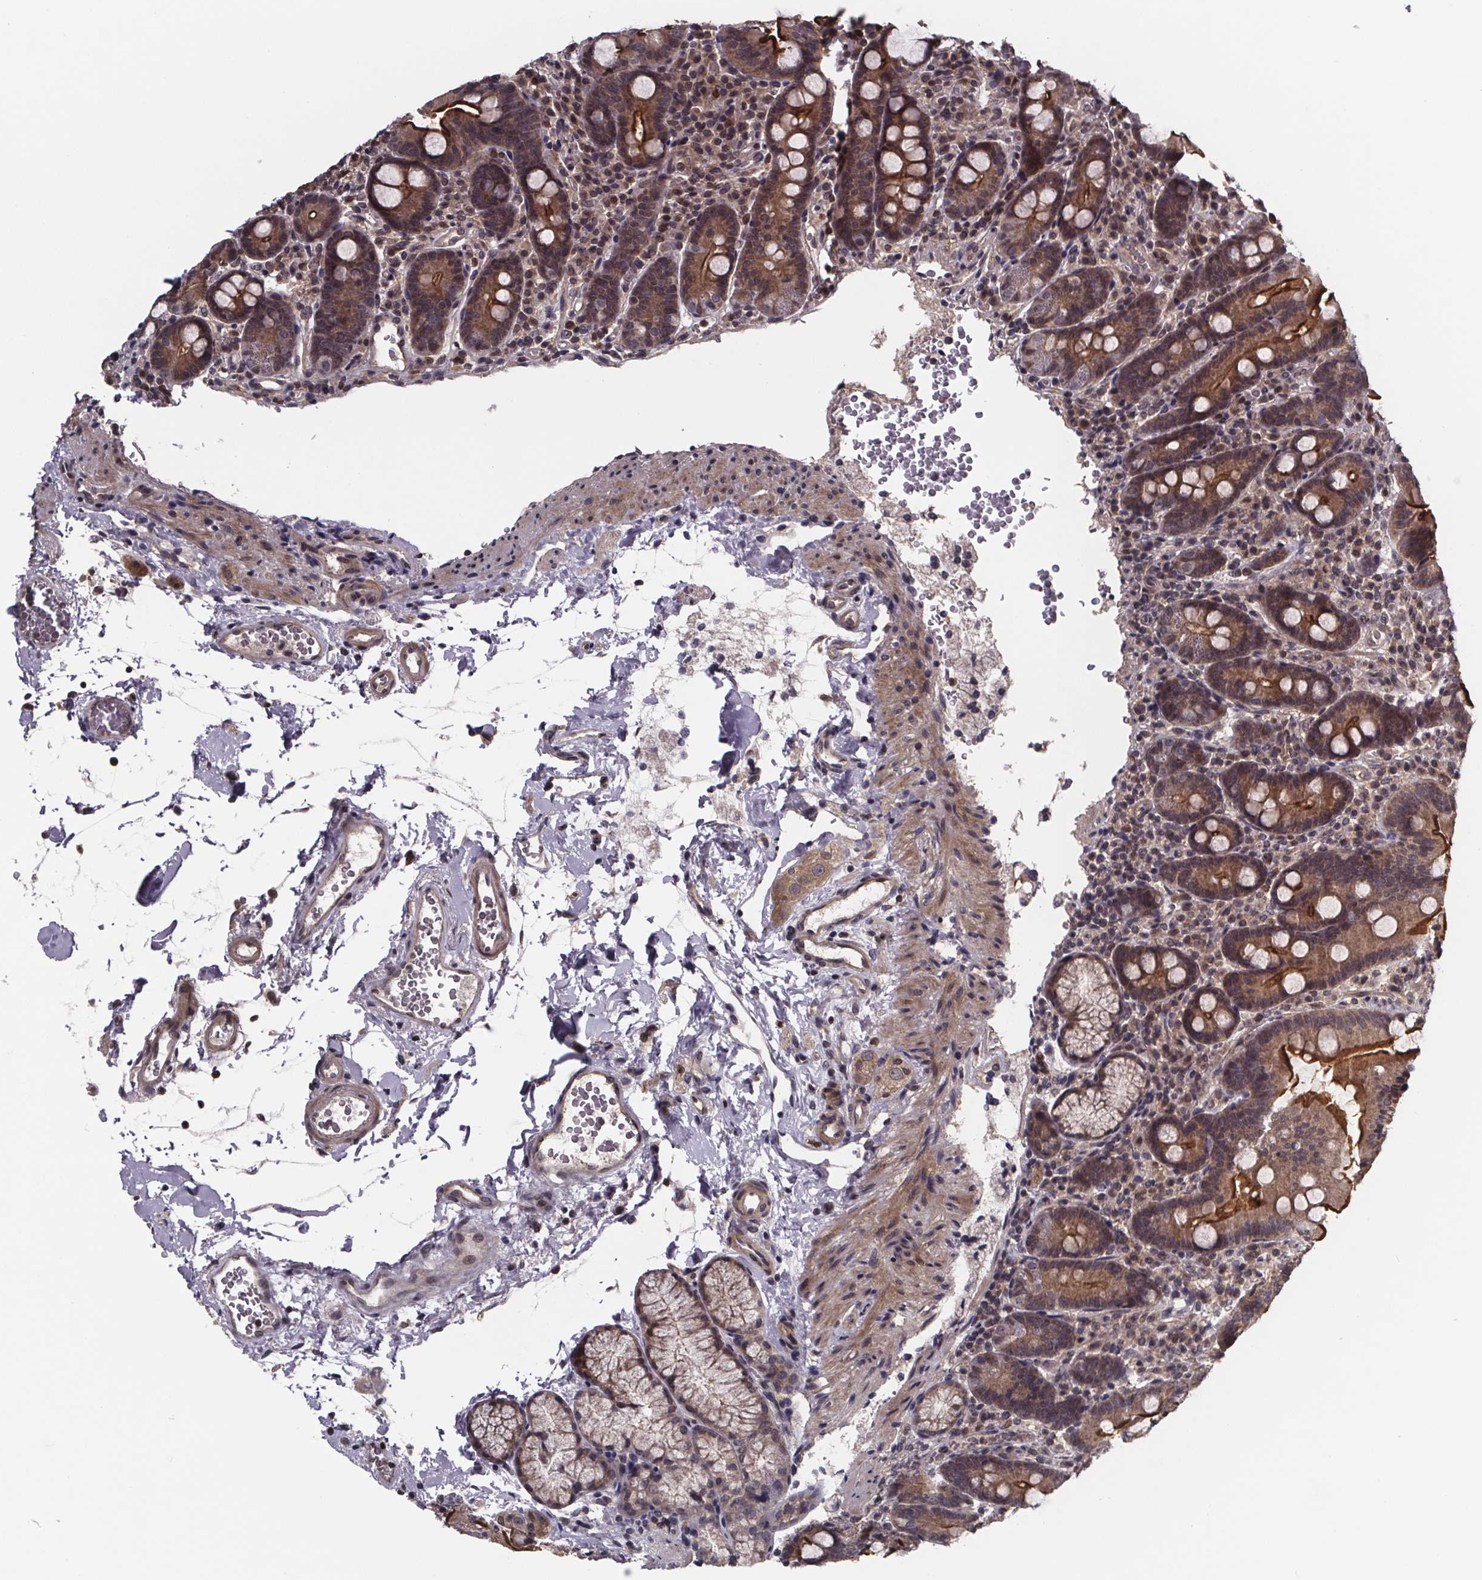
{"staining": {"intensity": "weak", "quantity": ">75%", "location": "cytoplasmic/membranous"}, "tissue": "duodenum", "cell_type": "Glandular cells", "image_type": "normal", "snomed": [{"axis": "morphology", "description": "Normal tissue, NOS"}, {"axis": "topography", "description": "Duodenum"}], "caption": "Immunohistochemical staining of unremarkable human duodenum displays low levels of weak cytoplasmic/membranous staining in about >75% of glandular cells. Immunohistochemistry (ihc) stains the protein of interest in brown and the nuclei are stained blue.", "gene": "FN3KRP", "patient": {"sex": "male", "age": 59}}